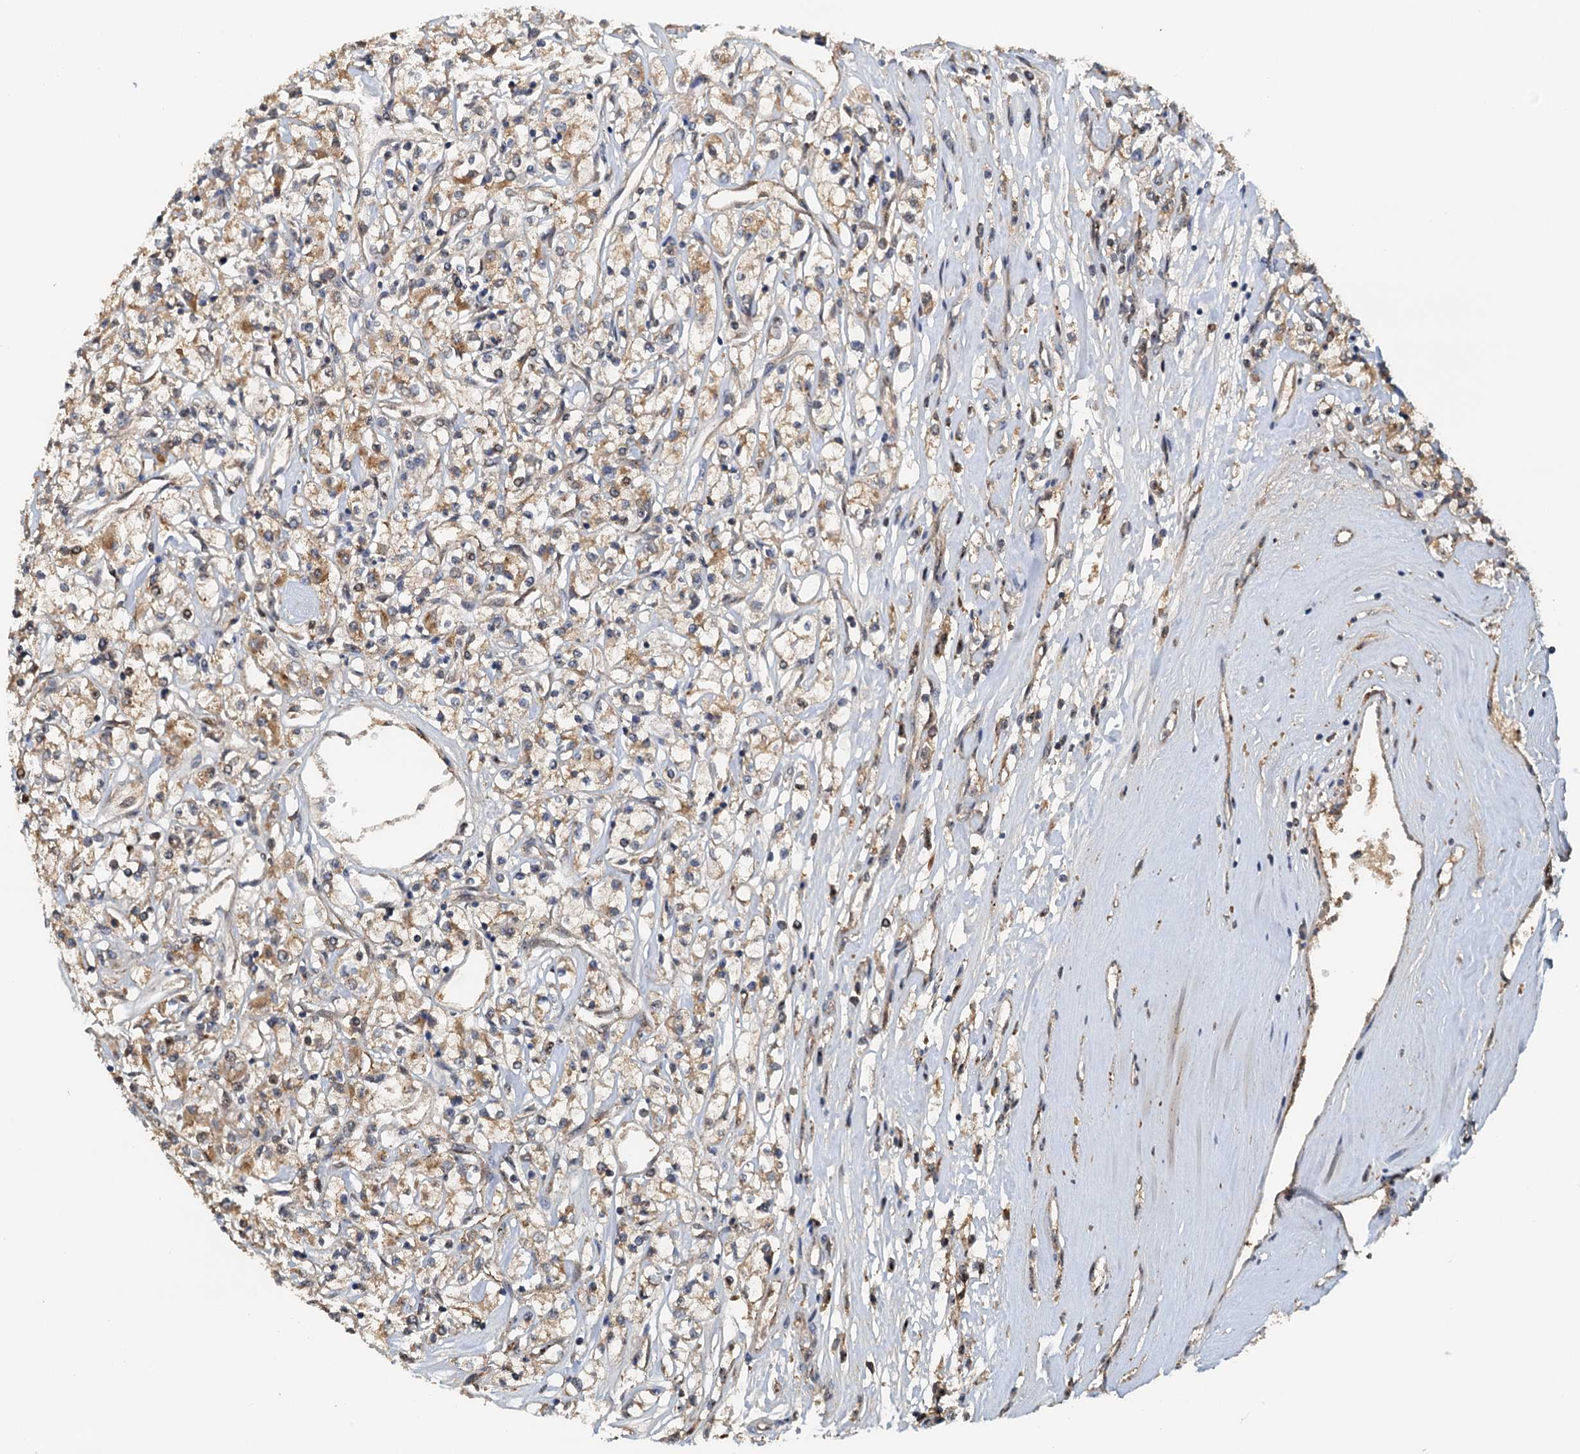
{"staining": {"intensity": "moderate", "quantity": "25%-75%", "location": "cytoplasmic/membranous"}, "tissue": "renal cancer", "cell_type": "Tumor cells", "image_type": "cancer", "snomed": [{"axis": "morphology", "description": "Adenocarcinoma, NOS"}, {"axis": "topography", "description": "Kidney"}], "caption": "There is medium levels of moderate cytoplasmic/membranous expression in tumor cells of adenocarcinoma (renal), as demonstrated by immunohistochemical staining (brown color).", "gene": "UBL7", "patient": {"sex": "female", "age": 59}}